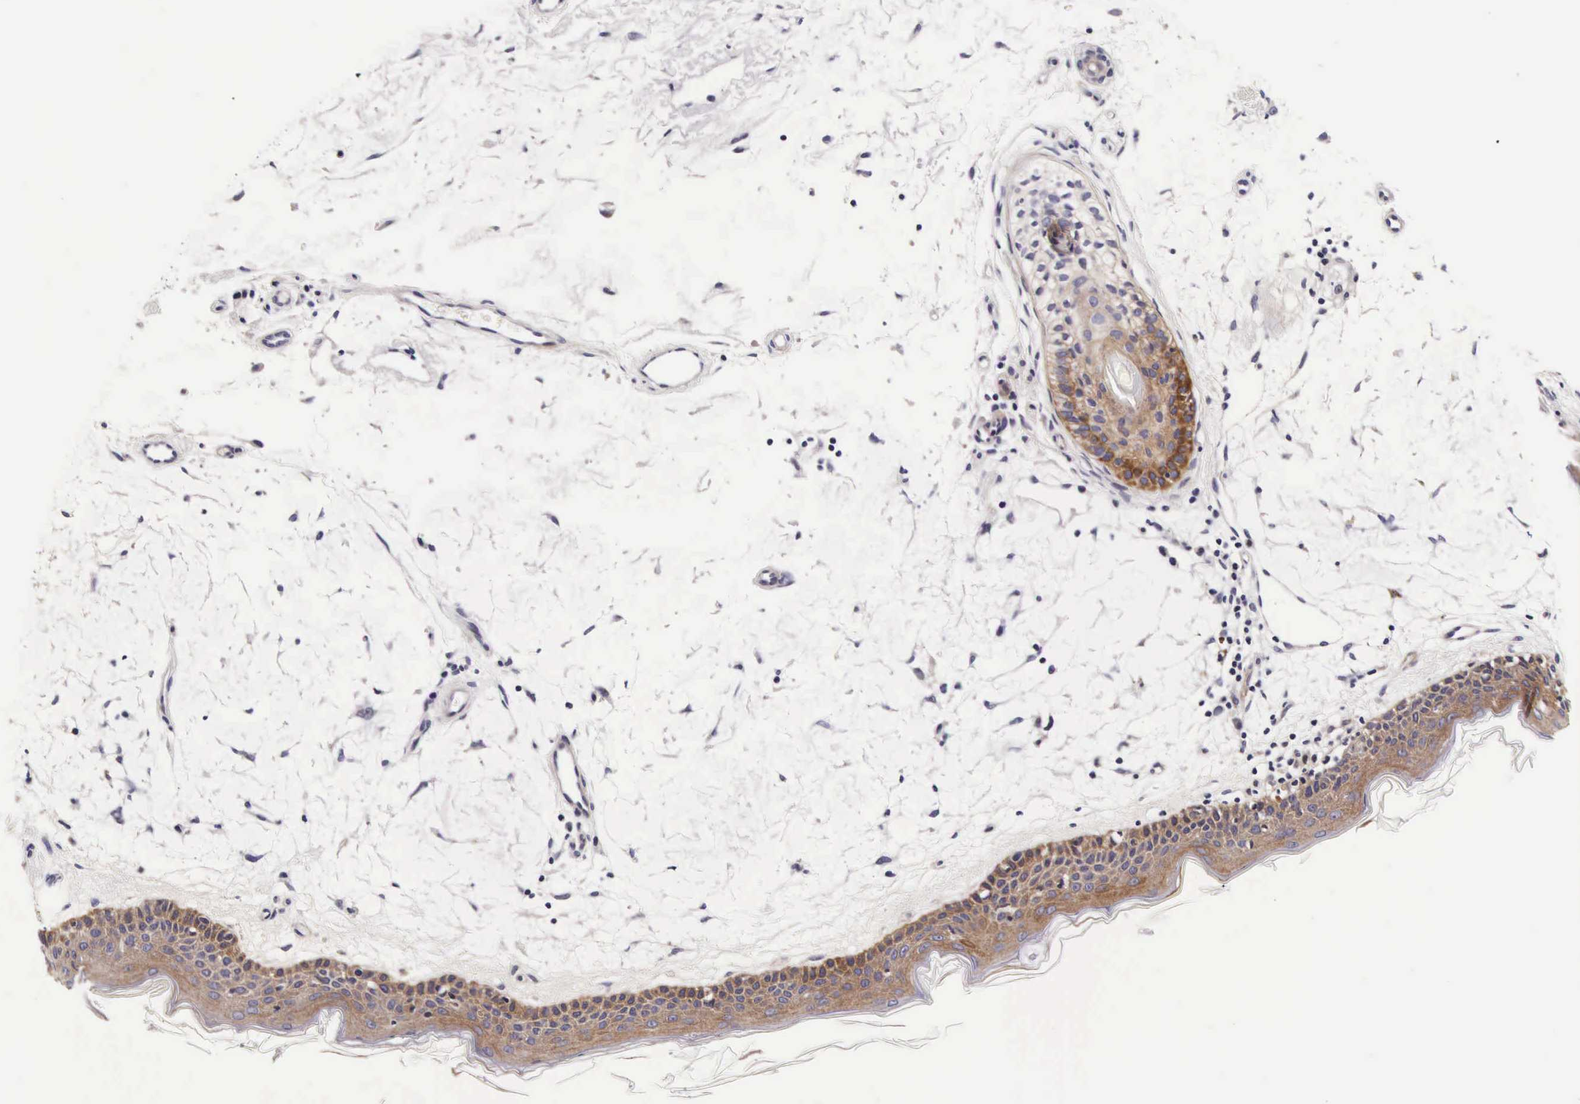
{"staining": {"intensity": "negative", "quantity": "none", "location": "none"}, "tissue": "skin", "cell_type": "Fibroblasts", "image_type": "normal", "snomed": [{"axis": "morphology", "description": "Normal tissue, NOS"}, {"axis": "topography", "description": "Skin"}], "caption": "A high-resolution image shows IHC staining of unremarkable skin, which exhibits no significant positivity in fibroblasts.", "gene": "UPRT", "patient": {"sex": "female", "age": 90}}